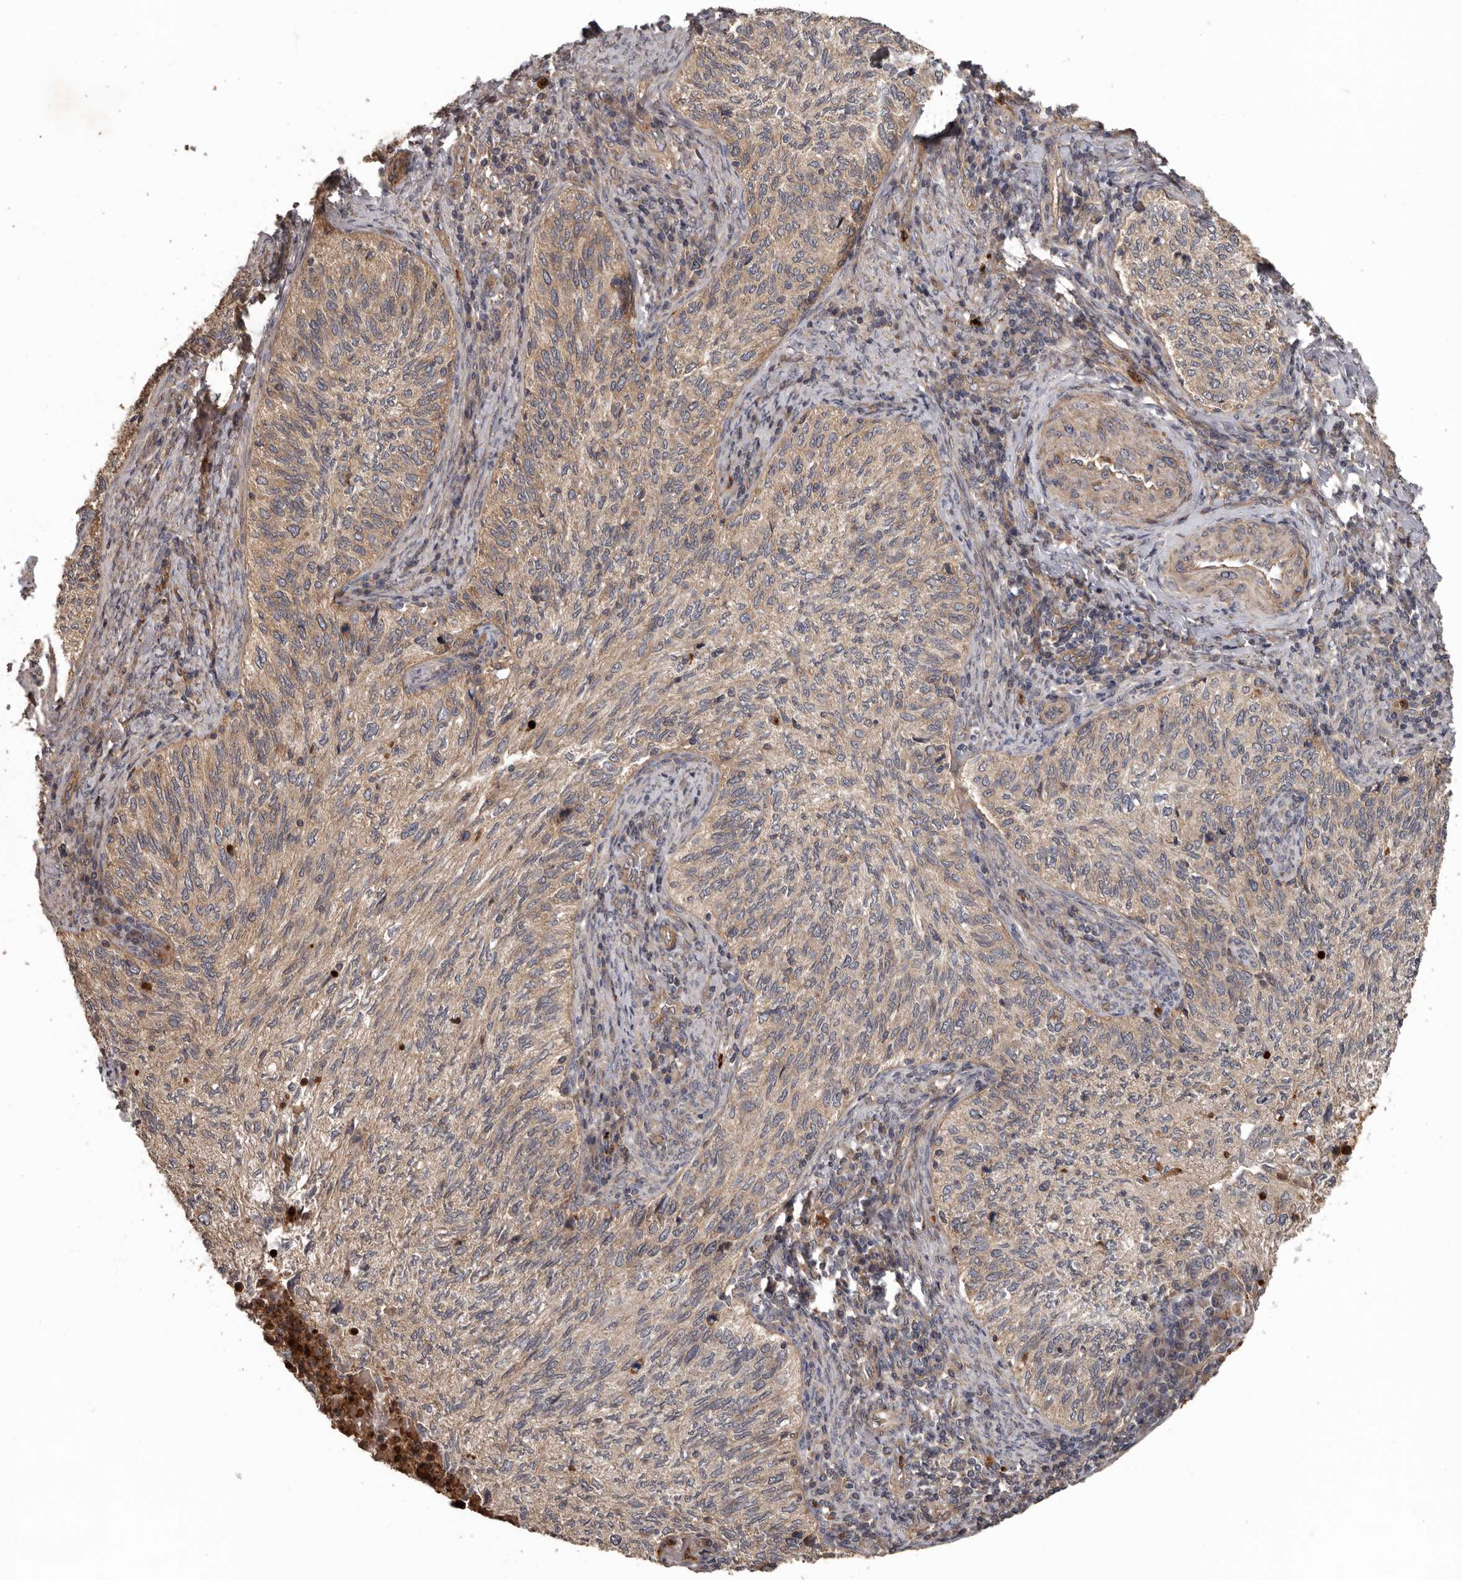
{"staining": {"intensity": "moderate", "quantity": ">75%", "location": "cytoplasmic/membranous"}, "tissue": "cervical cancer", "cell_type": "Tumor cells", "image_type": "cancer", "snomed": [{"axis": "morphology", "description": "Squamous cell carcinoma, NOS"}, {"axis": "topography", "description": "Cervix"}], "caption": "Immunohistochemical staining of human cervical cancer (squamous cell carcinoma) demonstrates medium levels of moderate cytoplasmic/membranous protein positivity in approximately >75% of tumor cells.", "gene": "ARHGEF5", "patient": {"sex": "female", "age": 30}}